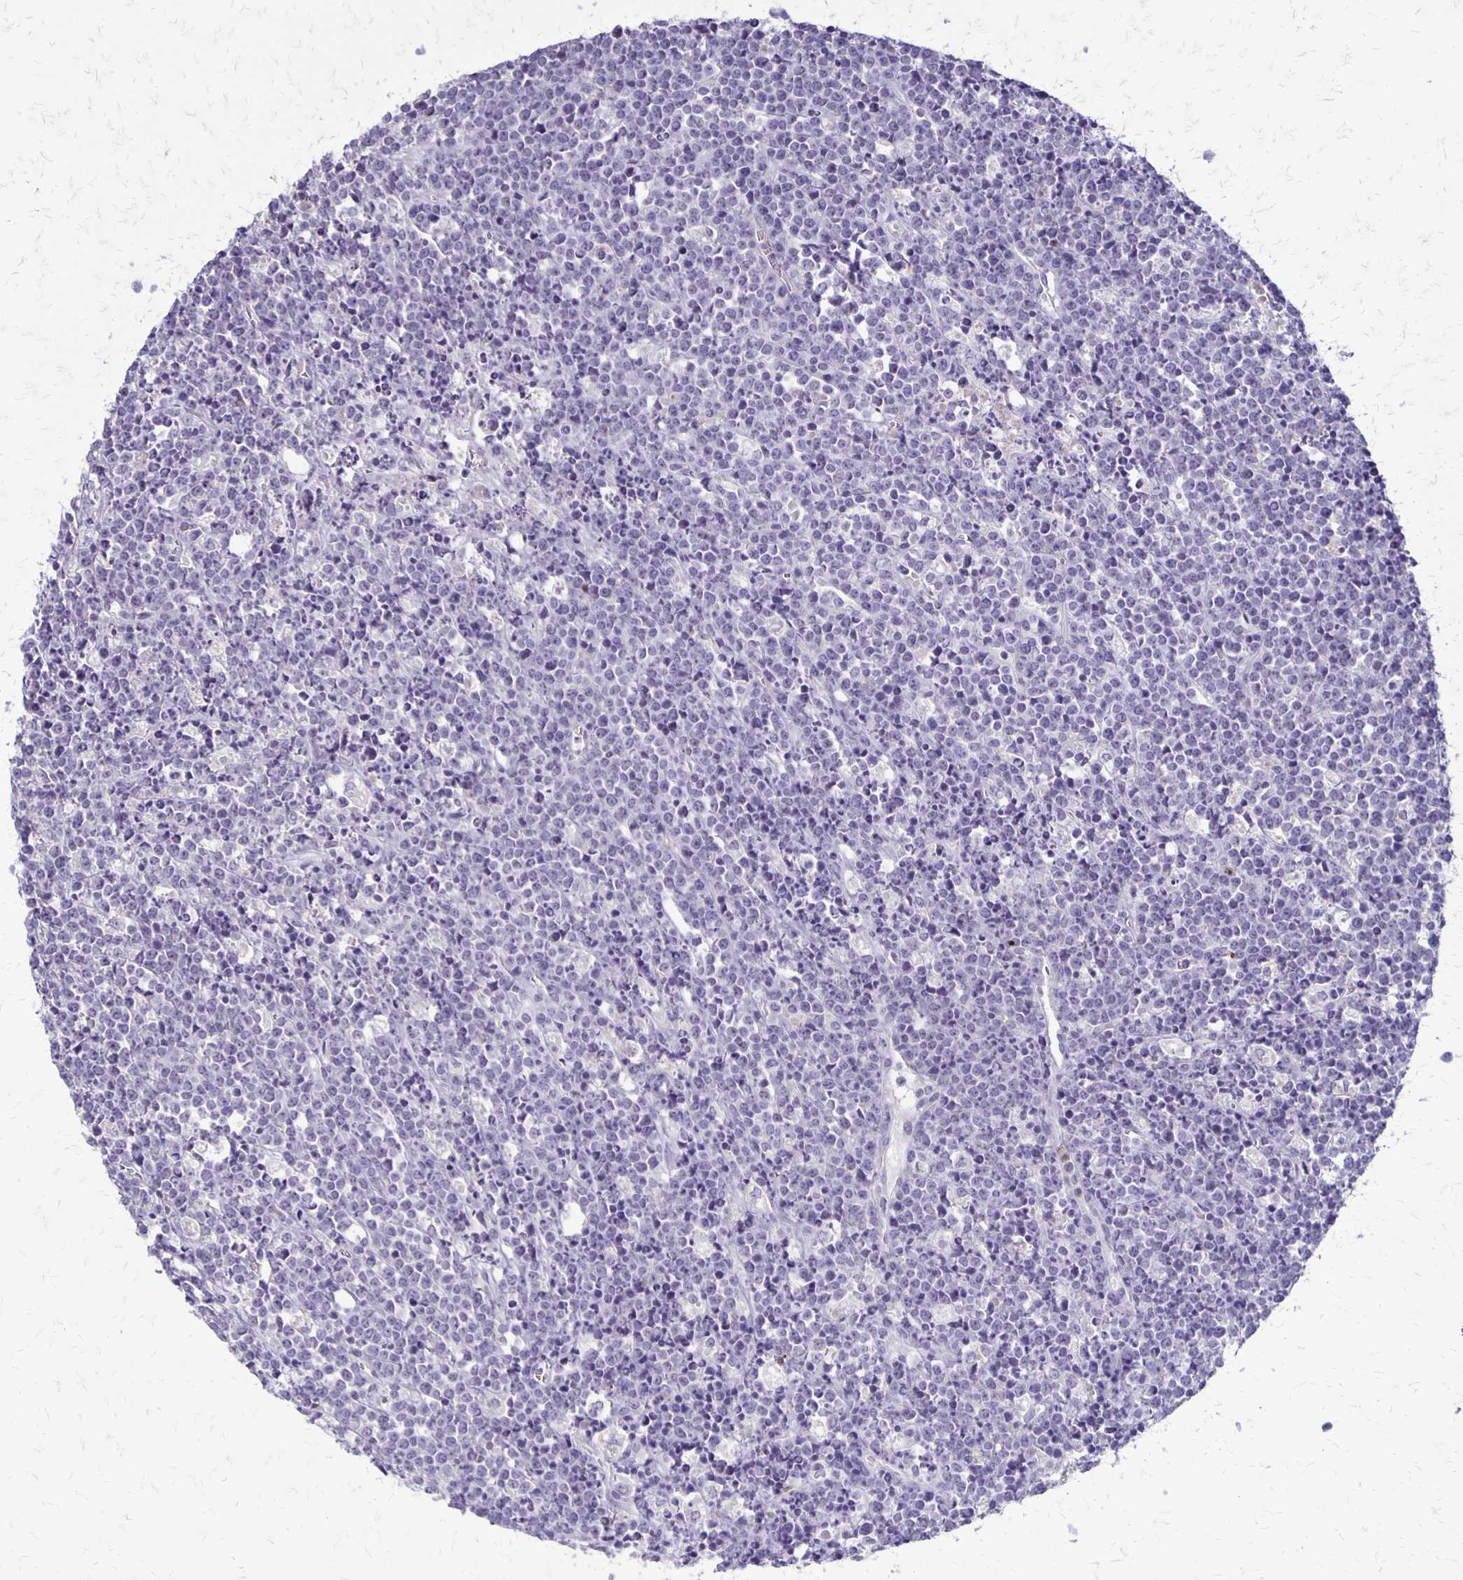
{"staining": {"intensity": "negative", "quantity": "none", "location": "none"}, "tissue": "lymphoma", "cell_type": "Tumor cells", "image_type": "cancer", "snomed": [{"axis": "morphology", "description": "Malignant lymphoma, non-Hodgkin's type, High grade"}, {"axis": "topography", "description": "Ovary"}], "caption": "High magnification brightfield microscopy of malignant lymphoma, non-Hodgkin's type (high-grade) stained with DAB (brown) and counterstained with hematoxylin (blue): tumor cells show no significant positivity.", "gene": "SEPTIN5", "patient": {"sex": "female", "age": 56}}